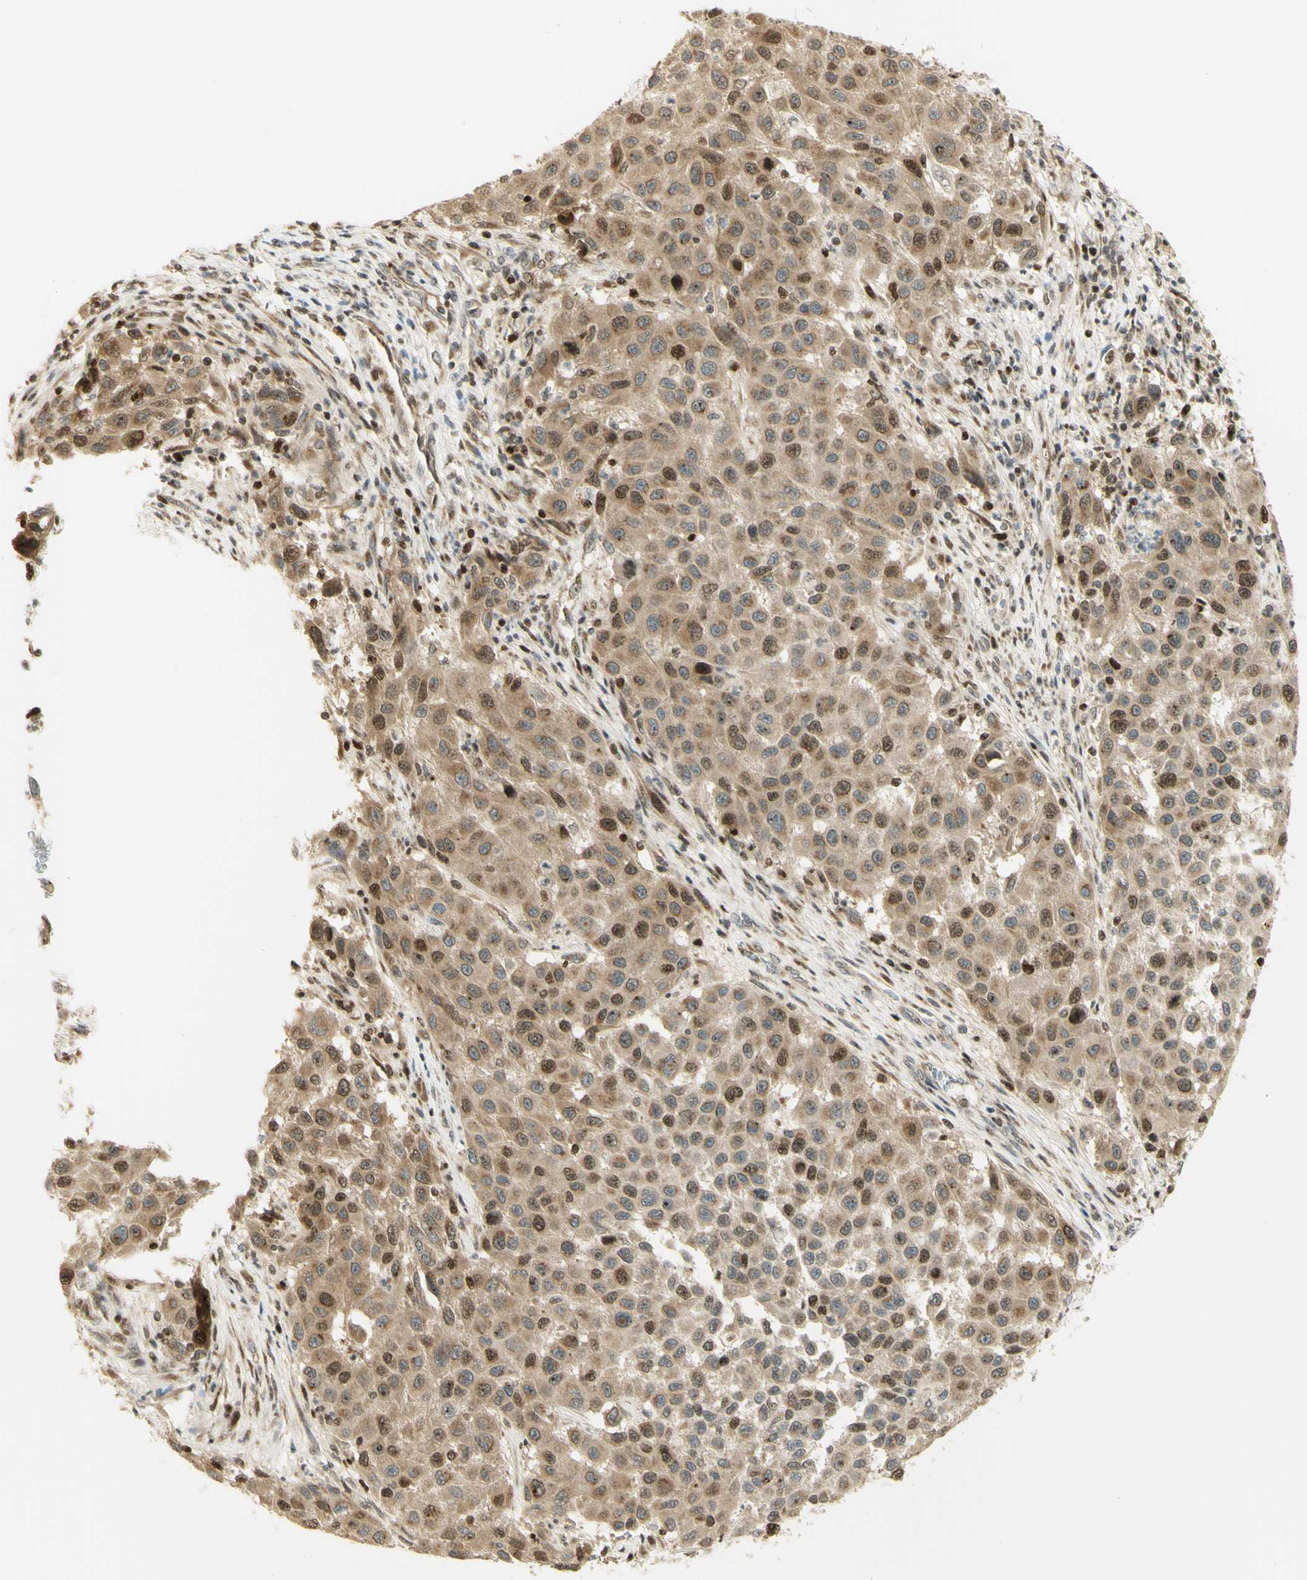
{"staining": {"intensity": "moderate", "quantity": ">75%", "location": "cytoplasmic/membranous,nuclear"}, "tissue": "melanoma", "cell_type": "Tumor cells", "image_type": "cancer", "snomed": [{"axis": "morphology", "description": "Malignant melanoma, Metastatic site"}, {"axis": "topography", "description": "Lymph node"}], "caption": "Brown immunohistochemical staining in human melanoma shows moderate cytoplasmic/membranous and nuclear positivity in approximately >75% of tumor cells.", "gene": "KIF11", "patient": {"sex": "male", "age": 61}}